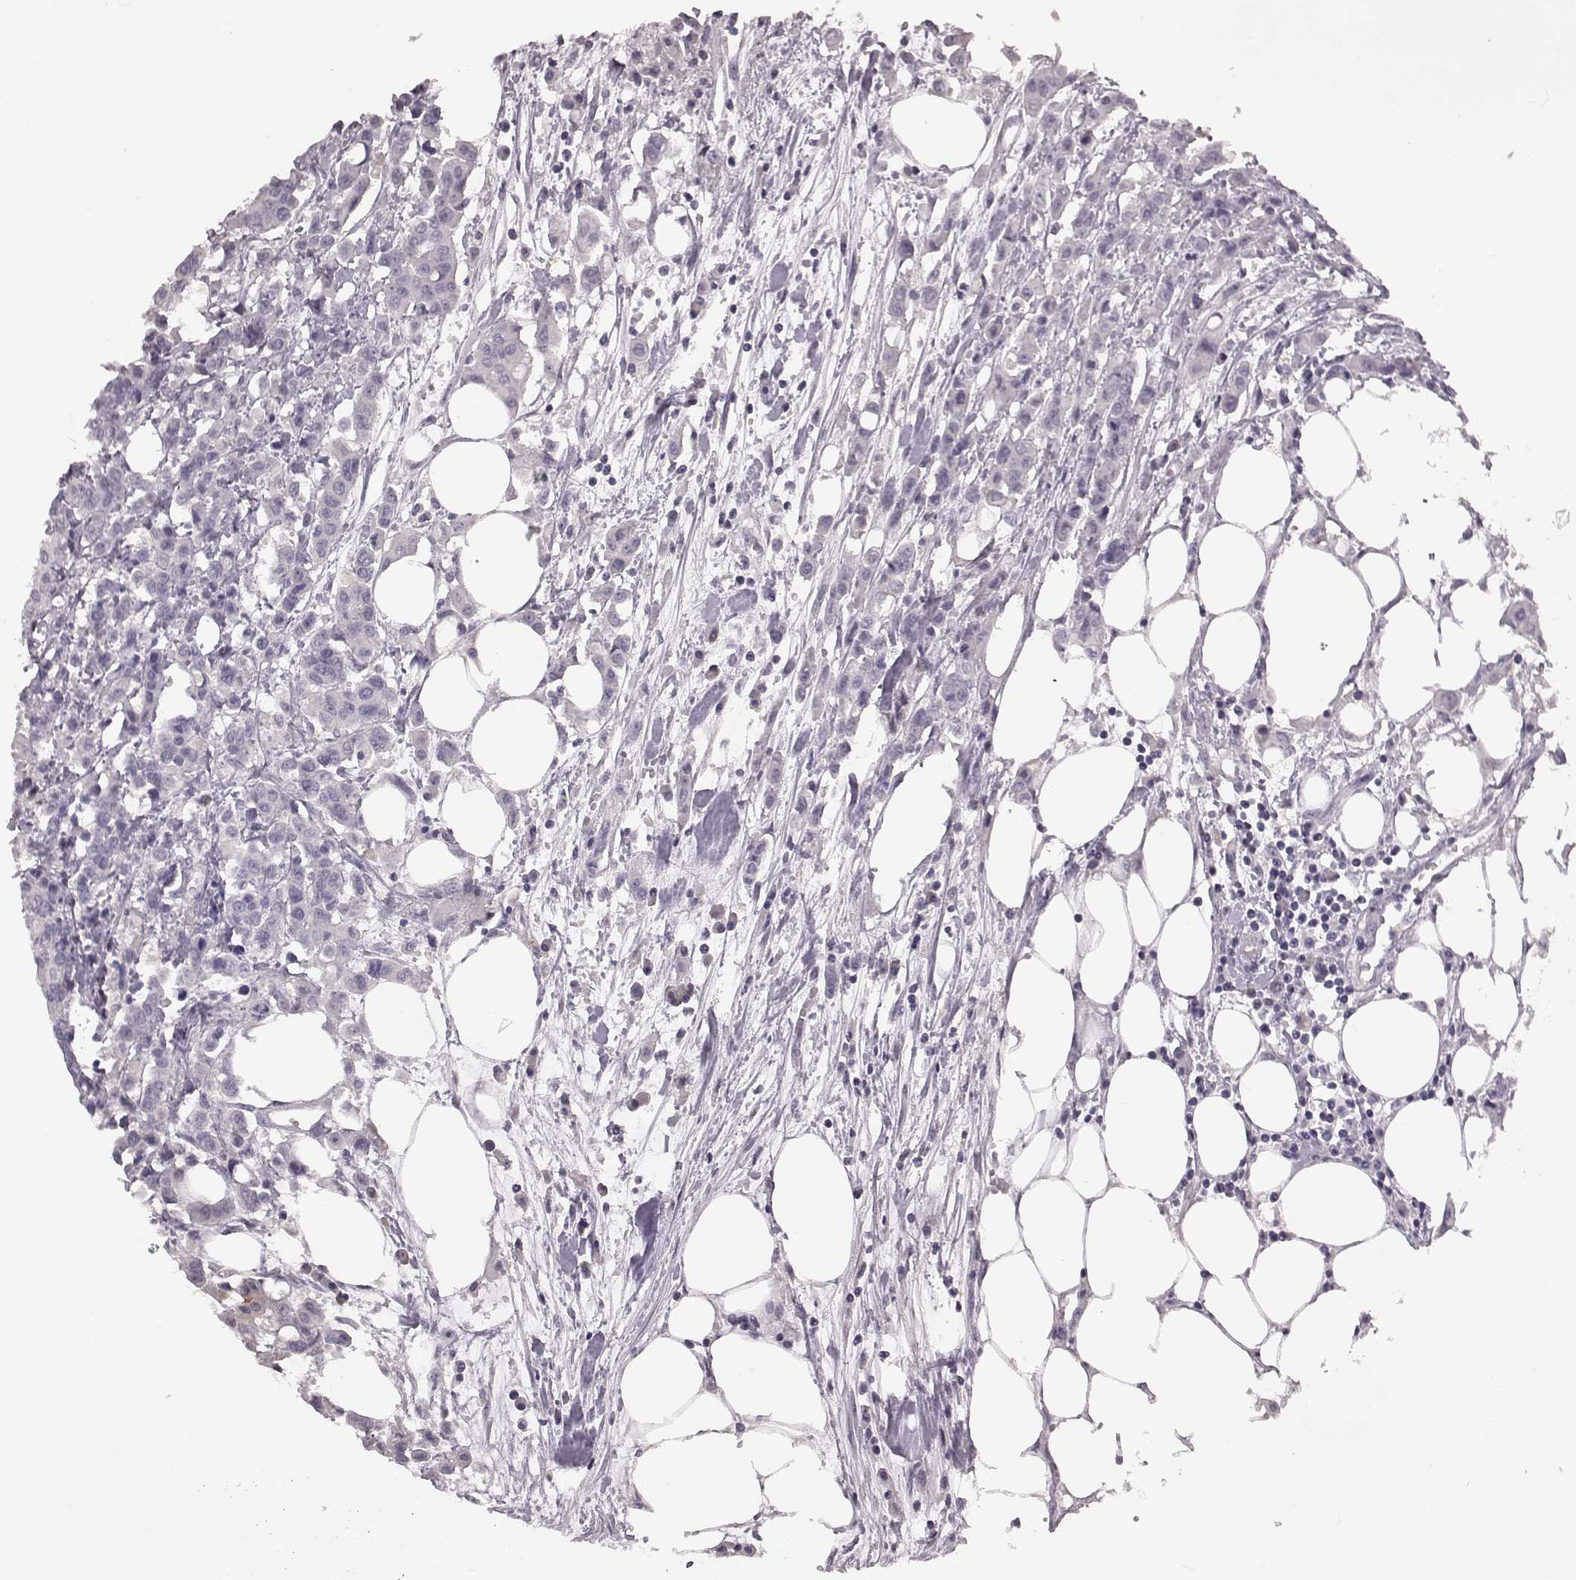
{"staining": {"intensity": "negative", "quantity": "none", "location": "none"}, "tissue": "carcinoid", "cell_type": "Tumor cells", "image_type": "cancer", "snomed": [{"axis": "morphology", "description": "Carcinoid, malignant, NOS"}, {"axis": "topography", "description": "Colon"}], "caption": "An immunohistochemistry histopathology image of carcinoid is shown. There is no staining in tumor cells of carcinoid.", "gene": "SPAG17", "patient": {"sex": "male", "age": 81}}